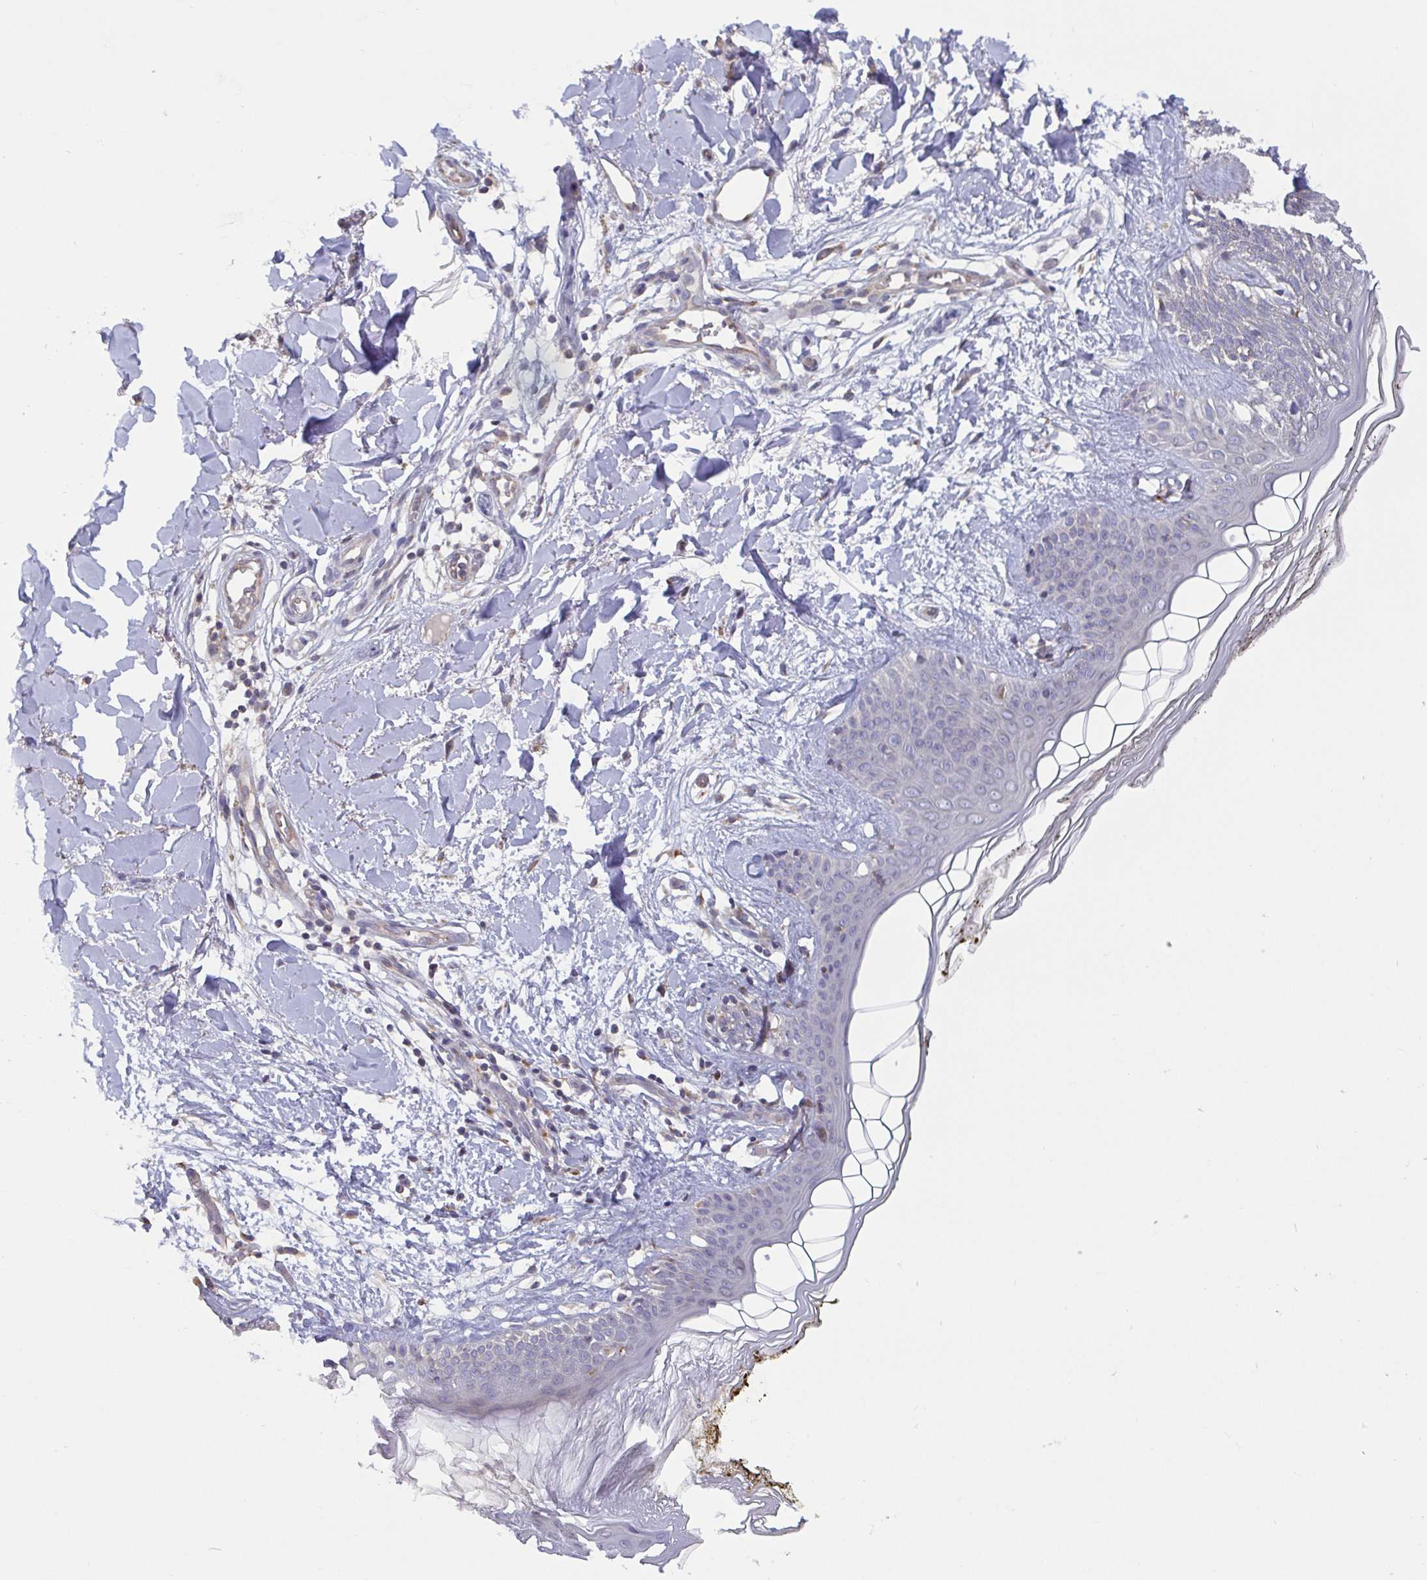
{"staining": {"intensity": "weak", "quantity": "<25%", "location": "cytoplasmic/membranous"}, "tissue": "skin", "cell_type": "Fibroblasts", "image_type": "normal", "snomed": [{"axis": "morphology", "description": "Normal tissue, NOS"}, {"axis": "topography", "description": "Skin"}], "caption": "Immunohistochemical staining of normal skin shows no significant staining in fibroblasts. (Immunohistochemistry, brightfield microscopy, high magnification).", "gene": "OSBPL7", "patient": {"sex": "female", "age": 34}}